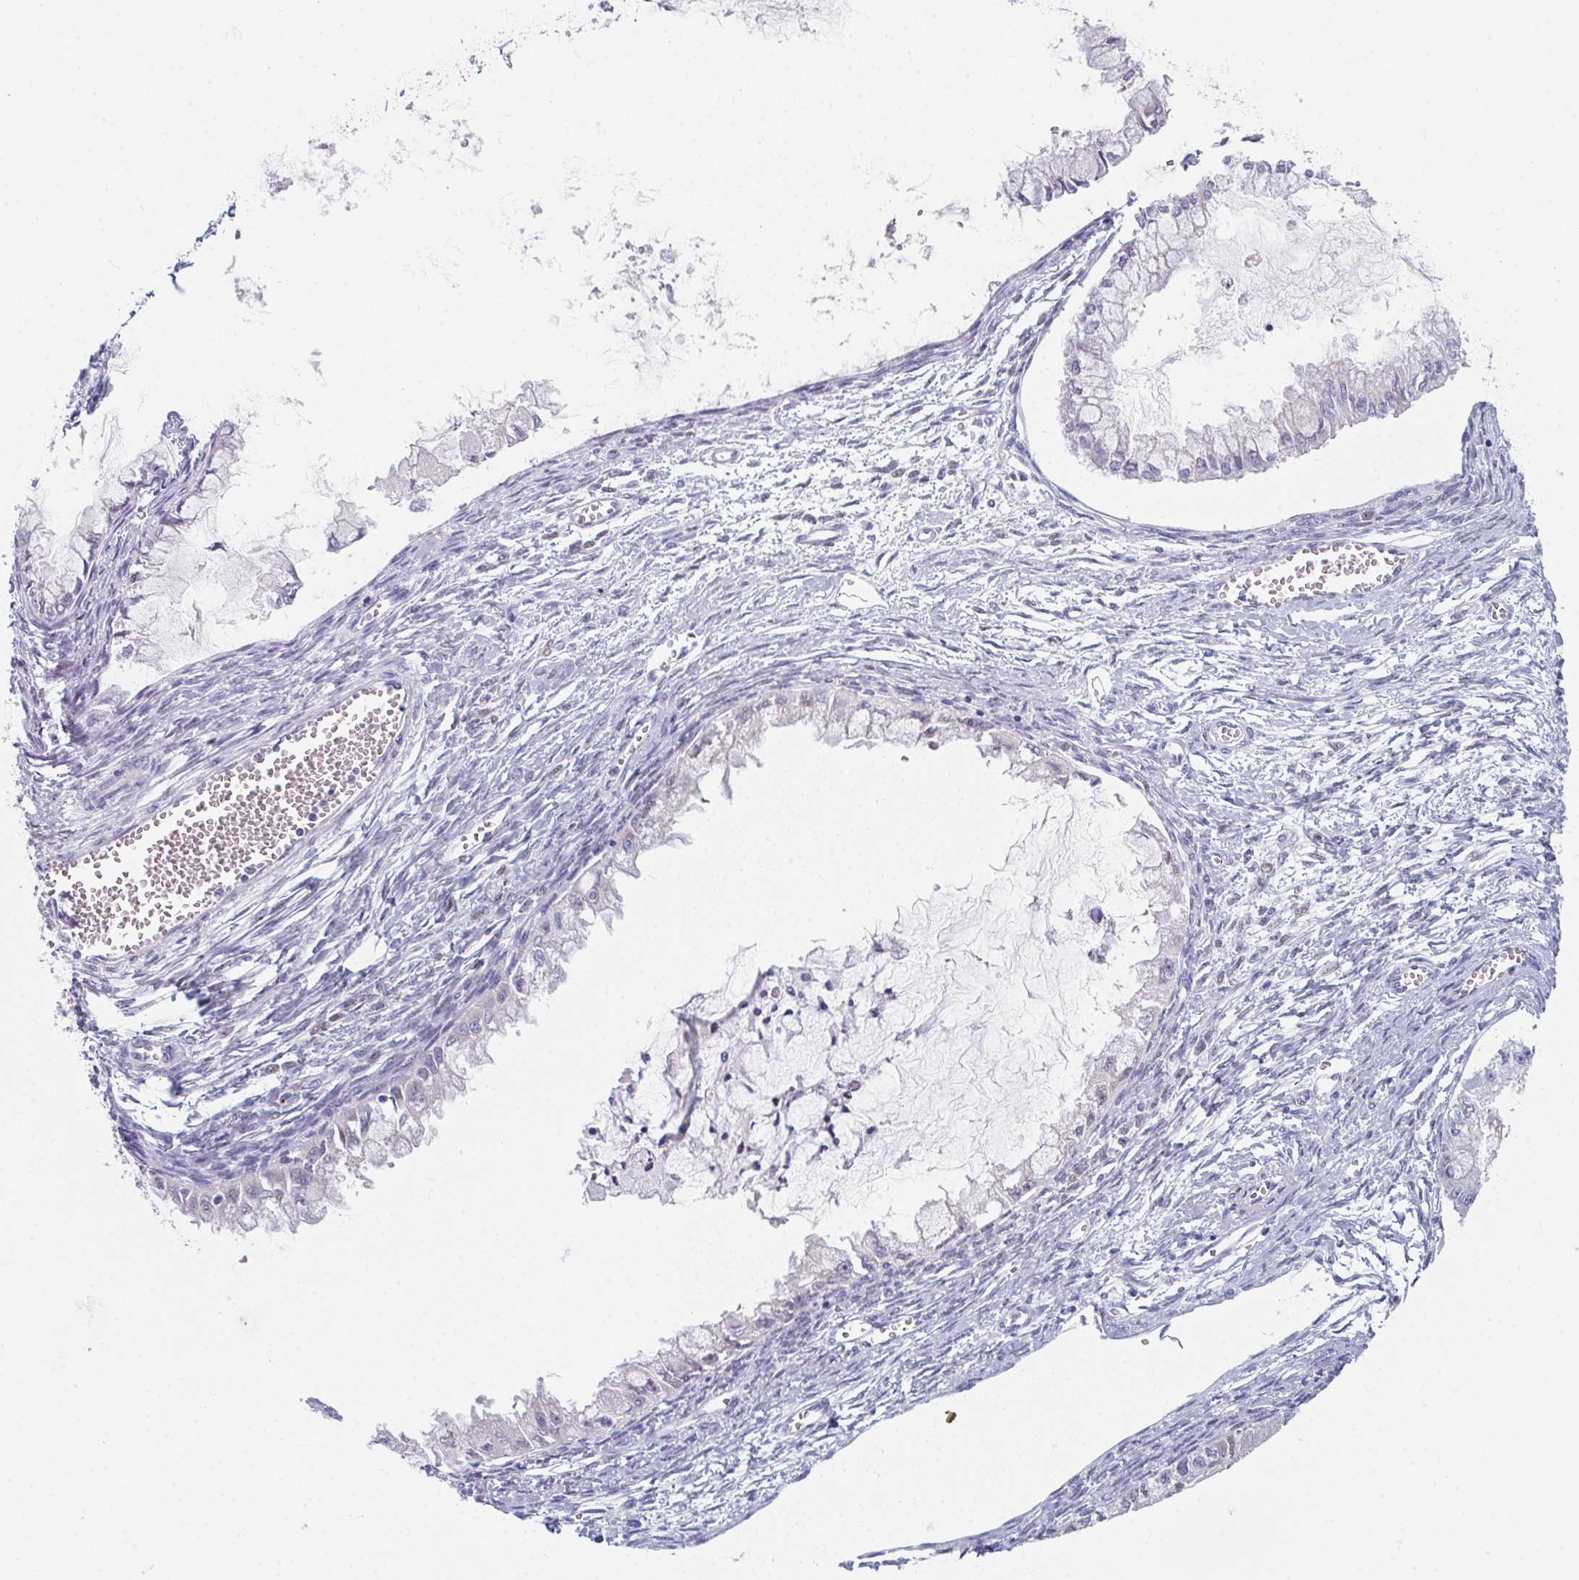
{"staining": {"intensity": "negative", "quantity": "none", "location": "none"}, "tissue": "ovarian cancer", "cell_type": "Tumor cells", "image_type": "cancer", "snomed": [{"axis": "morphology", "description": "Cystadenocarcinoma, mucinous, NOS"}, {"axis": "topography", "description": "Ovary"}], "caption": "Immunohistochemistry micrograph of human ovarian mucinous cystadenocarcinoma stained for a protein (brown), which exhibits no staining in tumor cells.", "gene": "RUBCN", "patient": {"sex": "female", "age": 34}}